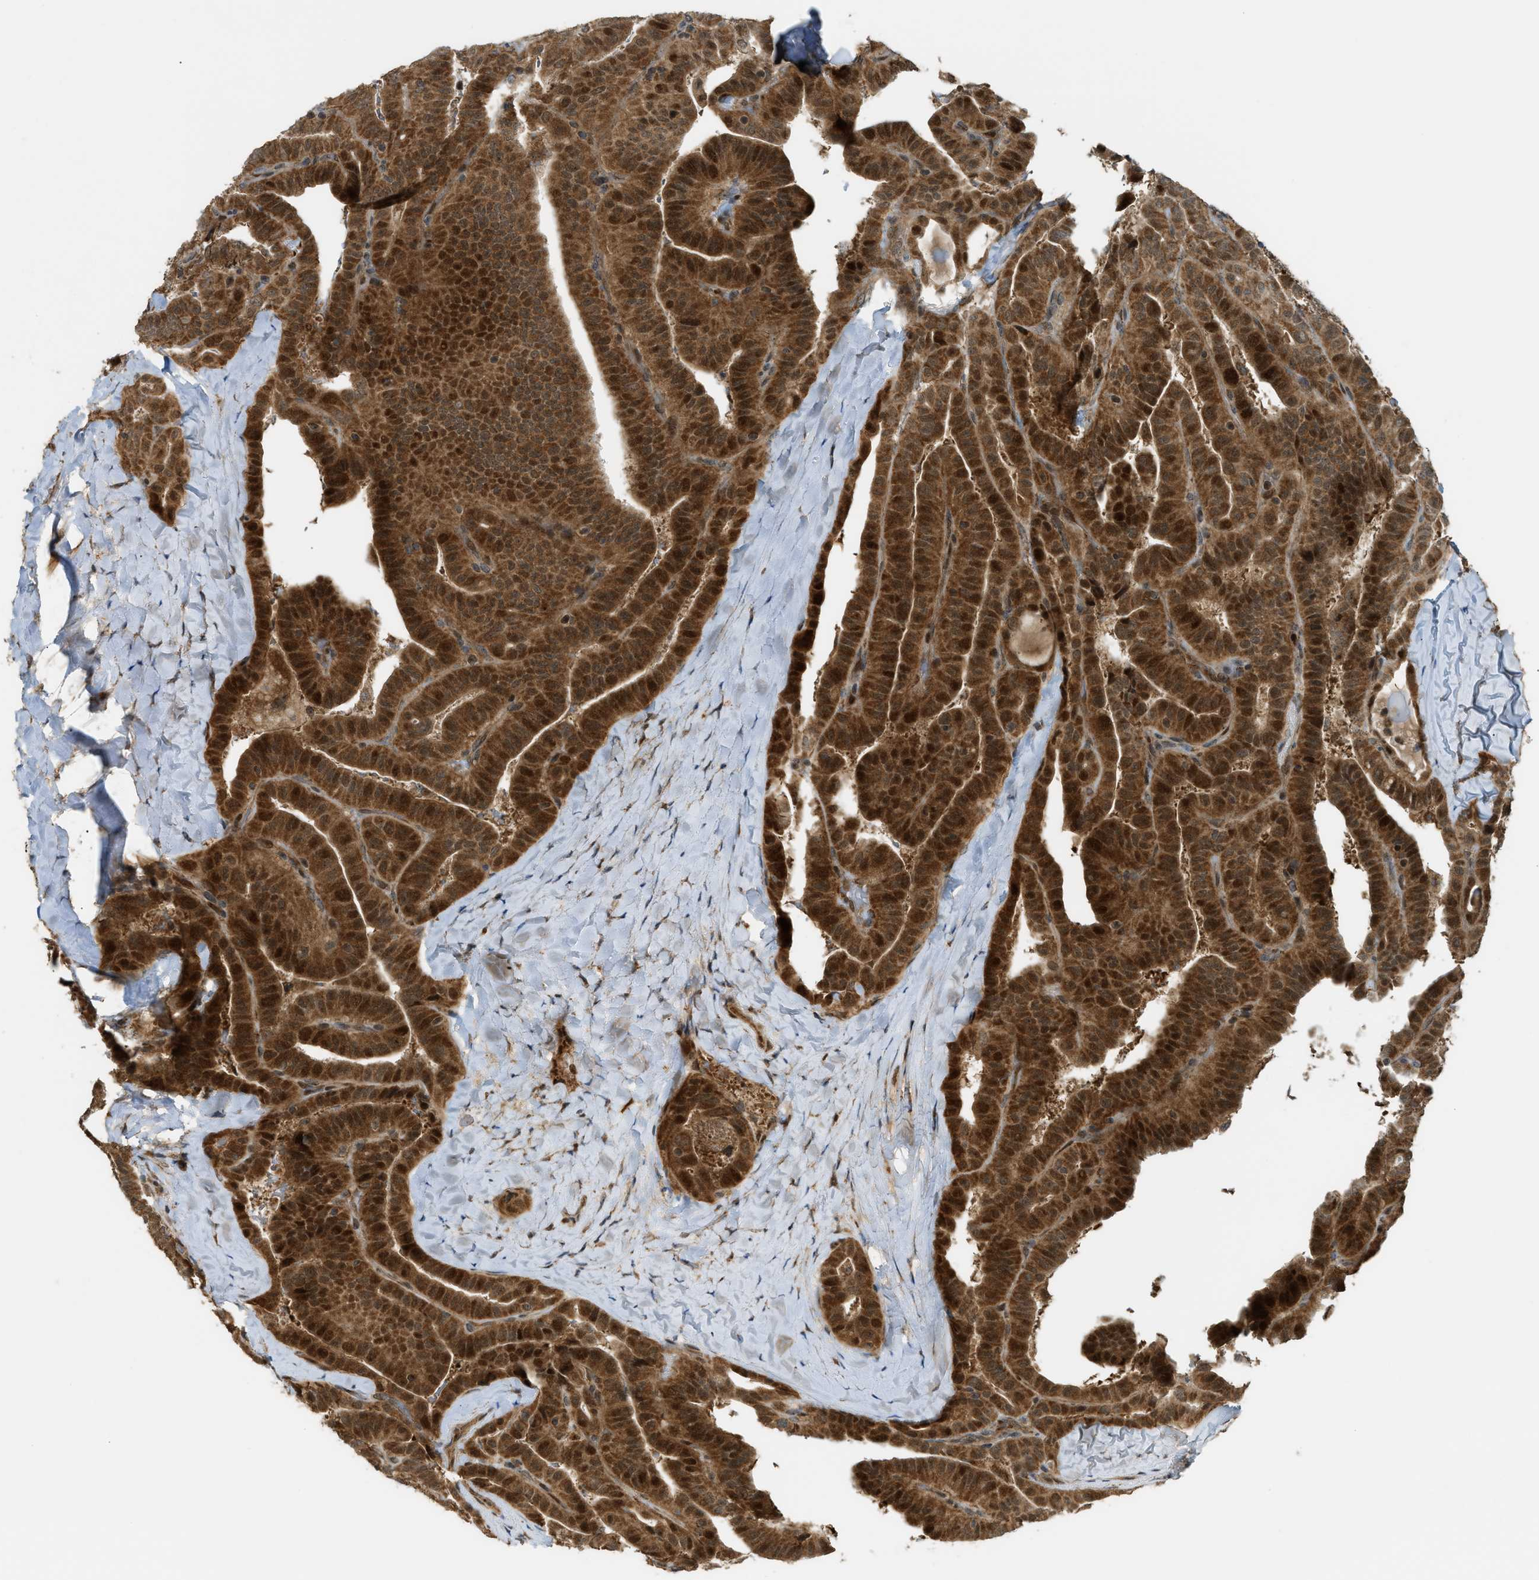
{"staining": {"intensity": "strong", "quantity": ">75%", "location": "cytoplasmic/membranous,nuclear"}, "tissue": "thyroid cancer", "cell_type": "Tumor cells", "image_type": "cancer", "snomed": [{"axis": "morphology", "description": "Papillary adenocarcinoma, NOS"}, {"axis": "topography", "description": "Thyroid gland"}], "caption": "About >75% of tumor cells in human thyroid papillary adenocarcinoma demonstrate strong cytoplasmic/membranous and nuclear protein expression as visualized by brown immunohistochemical staining.", "gene": "CCDC186", "patient": {"sex": "male", "age": 77}}